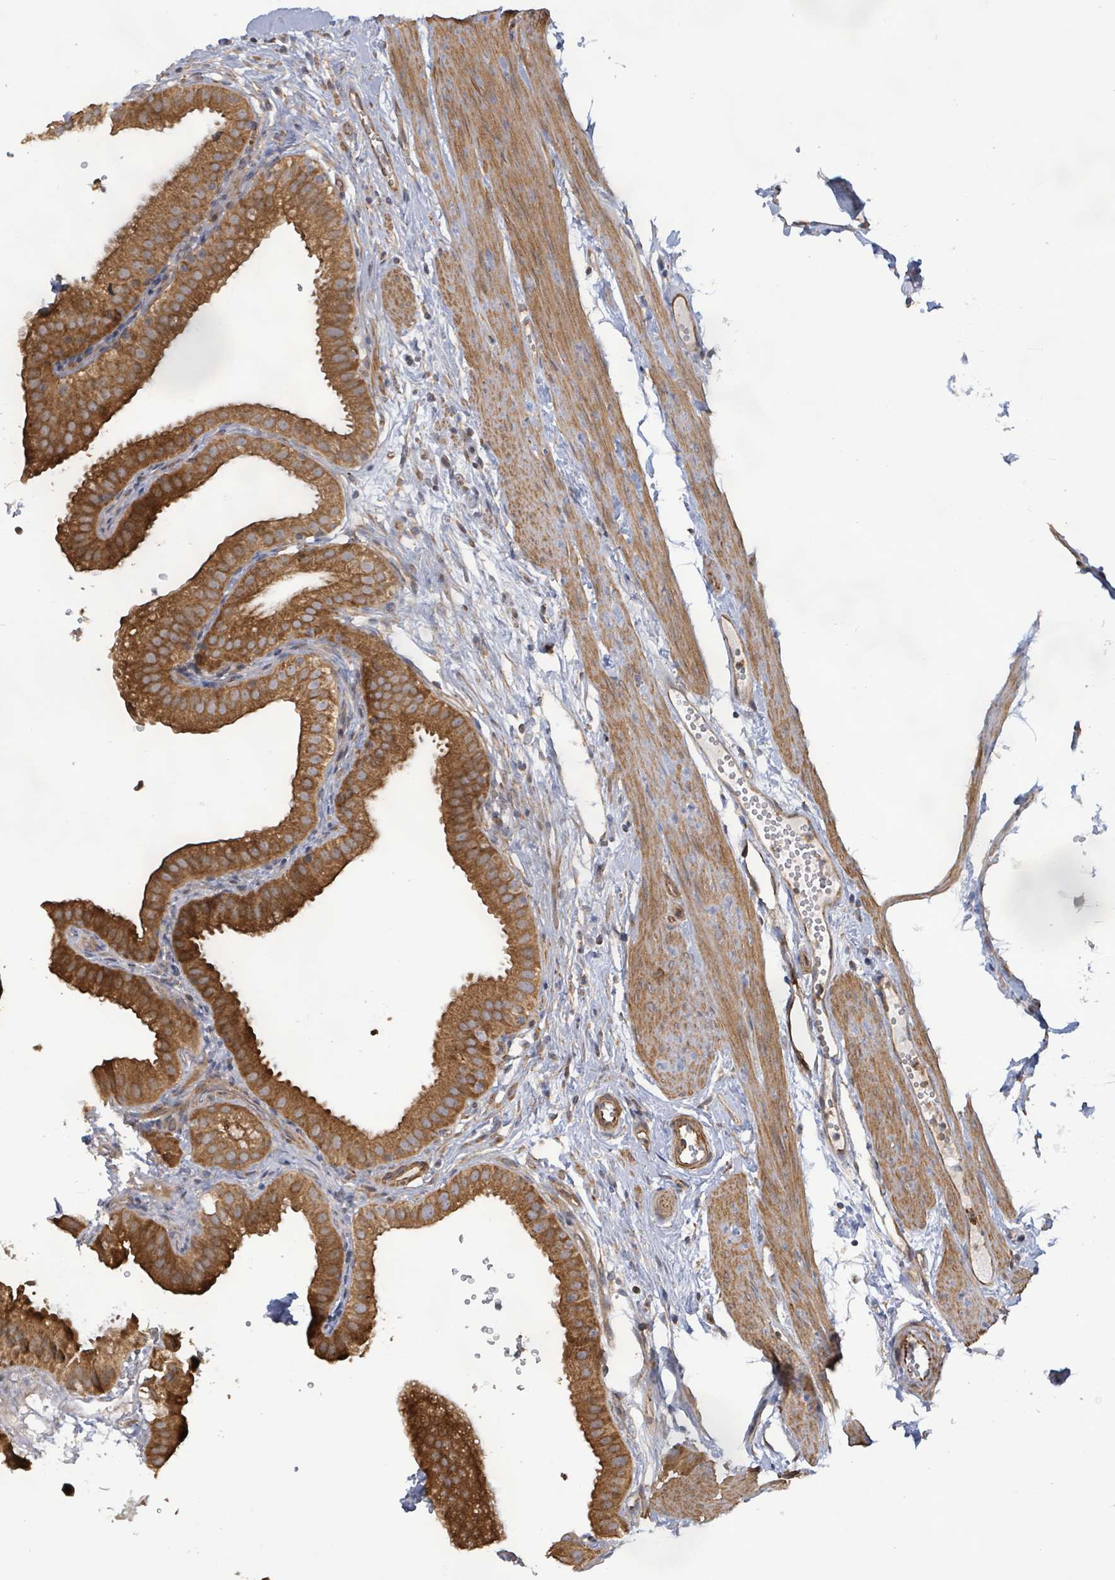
{"staining": {"intensity": "strong", "quantity": ">75%", "location": "cytoplasmic/membranous"}, "tissue": "gallbladder", "cell_type": "Glandular cells", "image_type": "normal", "snomed": [{"axis": "morphology", "description": "Normal tissue, NOS"}, {"axis": "topography", "description": "Gallbladder"}], "caption": "DAB (3,3'-diaminobenzidine) immunohistochemical staining of normal gallbladder exhibits strong cytoplasmic/membranous protein staining in approximately >75% of glandular cells. (Stains: DAB (3,3'-diaminobenzidine) in brown, nuclei in blue, Microscopy: brightfield microscopy at high magnification).", "gene": "KBTBD11", "patient": {"sex": "female", "age": 61}}